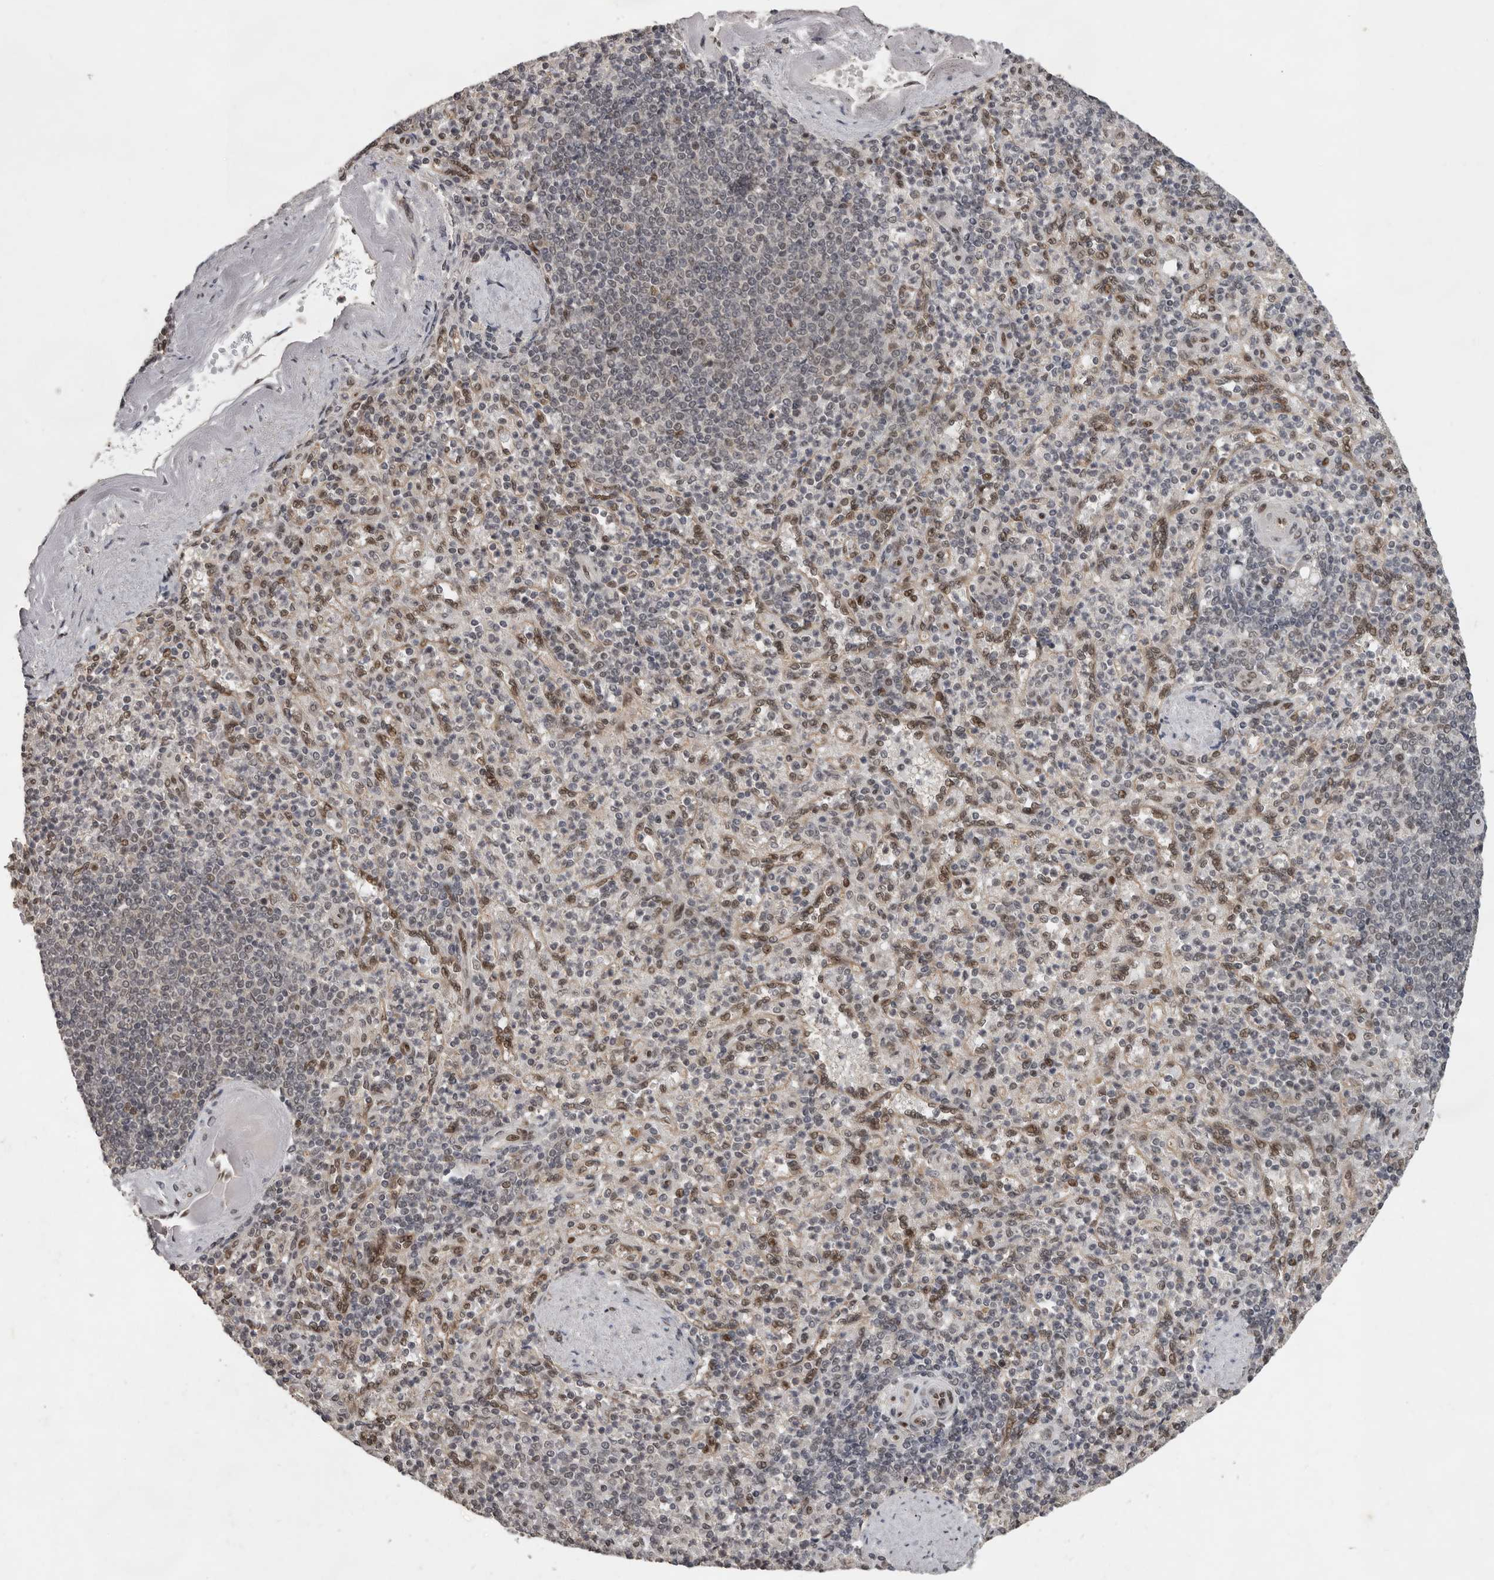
{"staining": {"intensity": "negative", "quantity": "none", "location": "none"}, "tissue": "spleen", "cell_type": "Cells in red pulp", "image_type": "normal", "snomed": [{"axis": "morphology", "description": "Normal tissue, NOS"}, {"axis": "topography", "description": "Spleen"}], "caption": "Immunohistochemical staining of benign human spleen displays no significant positivity in cells in red pulp. Nuclei are stained in blue.", "gene": "CDC27", "patient": {"sex": "female", "age": 74}}